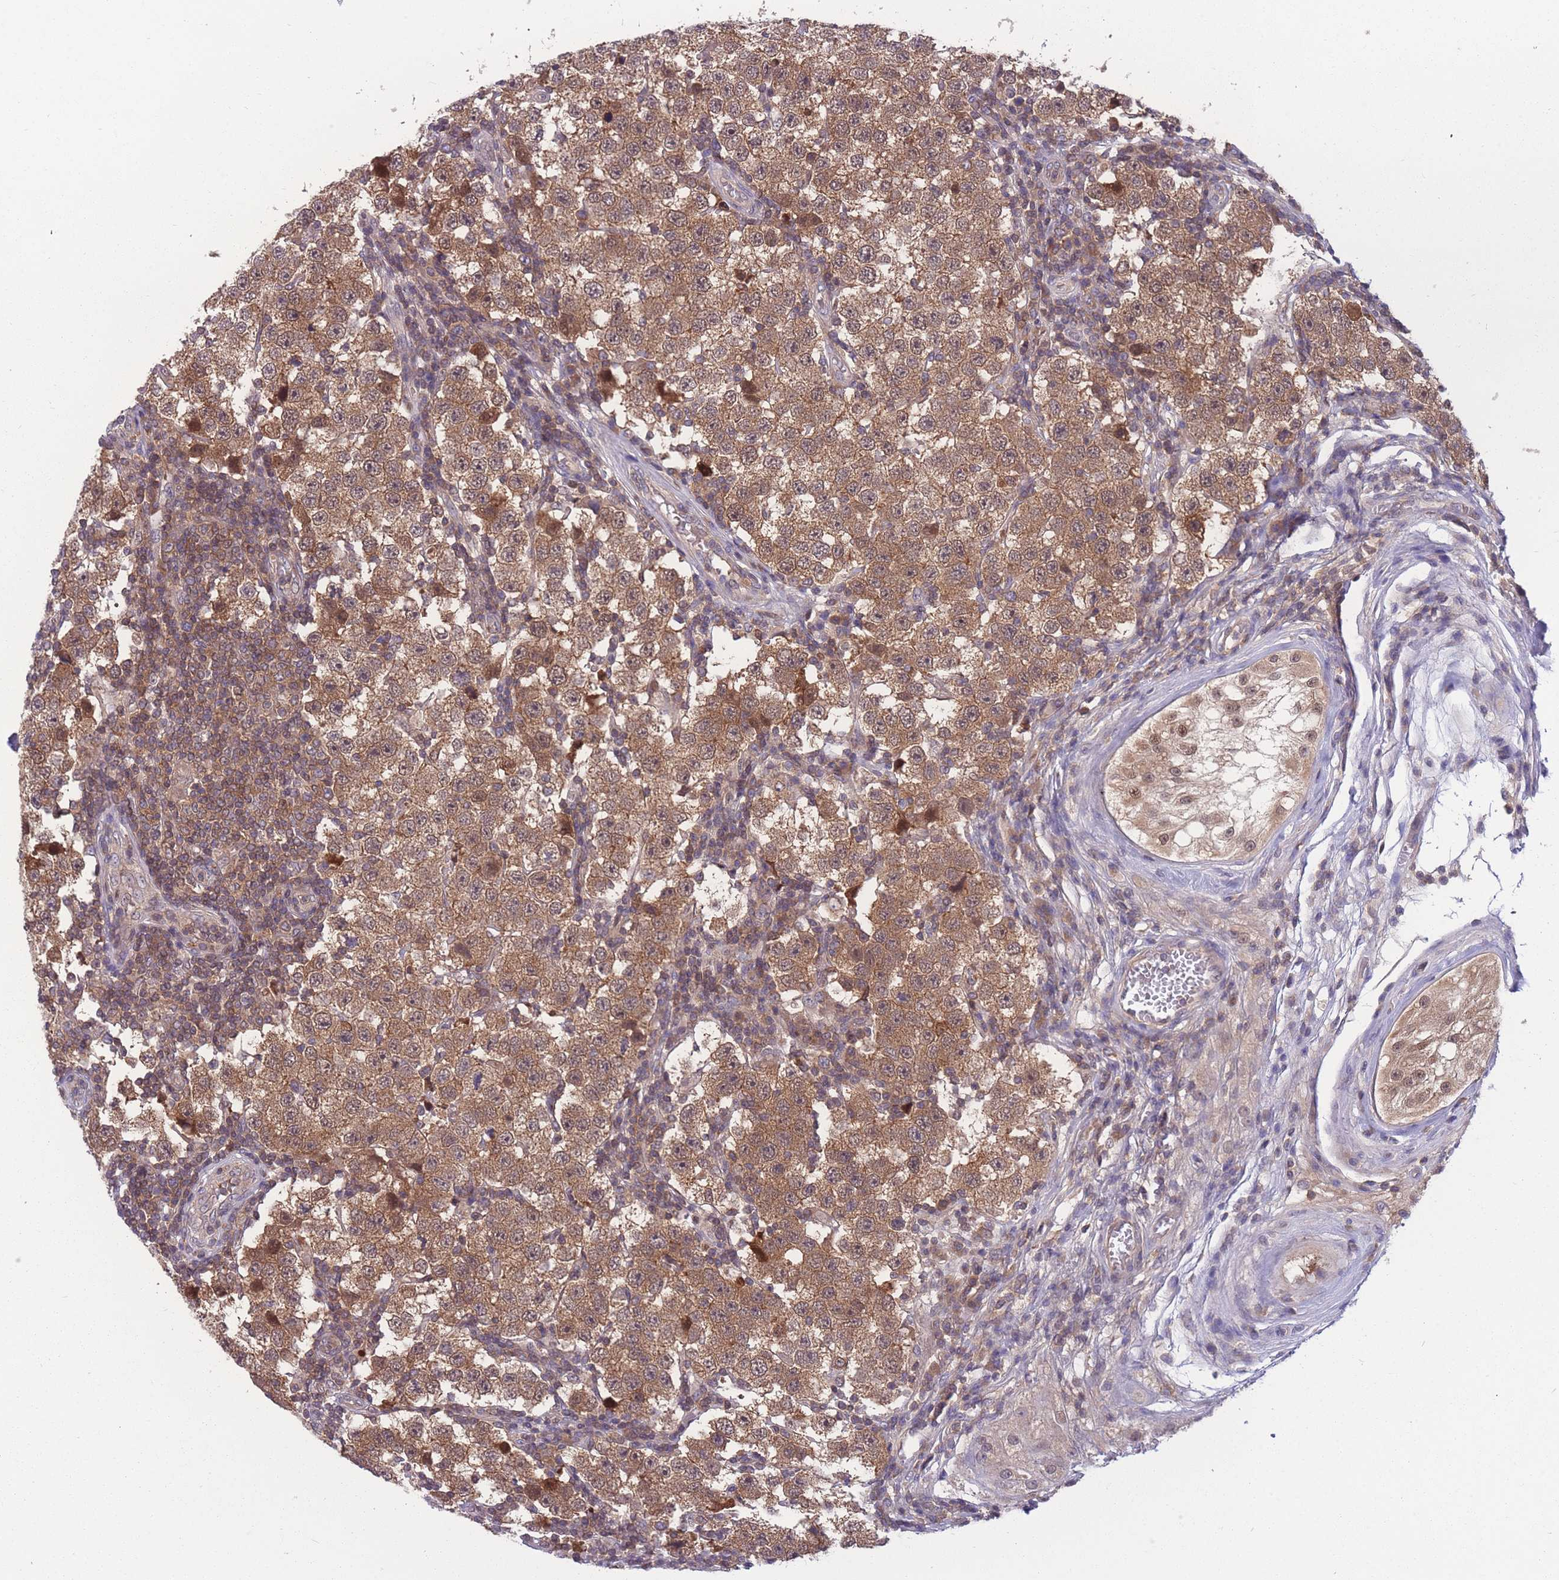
{"staining": {"intensity": "moderate", "quantity": ">75%", "location": "cytoplasmic/membranous"}, "tissue": "testis cancer", "cell_type": "Tumor cells", "image_type": "cancer", "snomed": [{"axis": "morphology", "description": "Seminoma, NOS"}, {"axis": "topography", "description": "Testis"}], "caption": "The image shows staining of testis cancer, revealing moderate cytoplasmic/membranous protein expression (brown color) within tumor cells. The staining was performed using DAB (3,3'-diaminobenzidine), with brown indicating positive protein expression. Nuclei are stained blue with hematoxylin.", "gene": "UBE2N", "patient": {"sex": "male", "age": 34}}